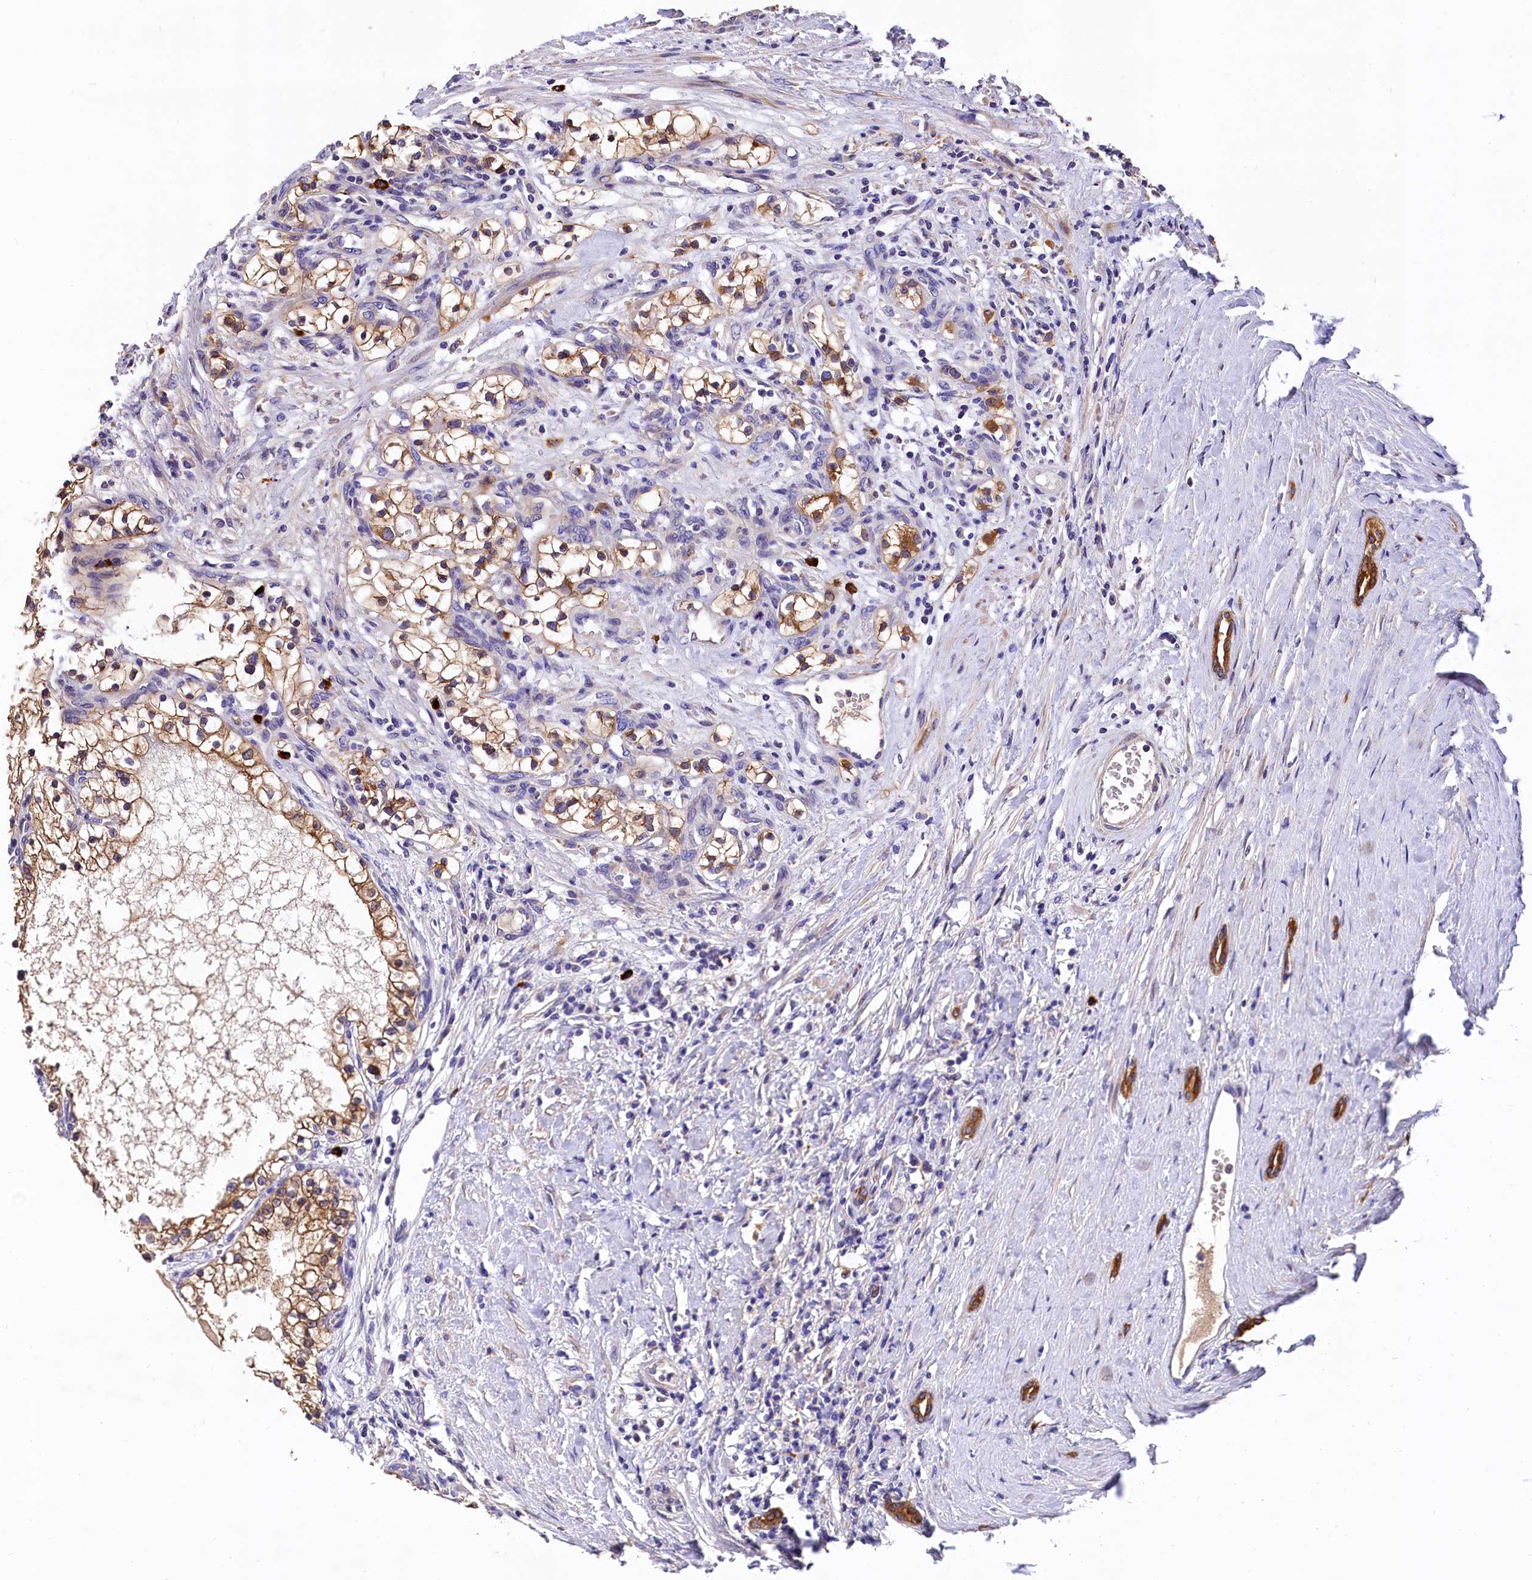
{"staining": {"intensity": "moderate", "quantity": ">75%", "location": "cytoplasmic/membranous"}, "tissue": "renal cancer", "cell_type": "Tumor cells", "image_type": "cancer", "snomed": [{"axis": "morphology", "description": "Normal tissue, NOS"}, {"axis": "morphology", "description": "Adenocarcinoma, NOS"}, {"axis": "topography", "description": "Kidney"}], "caption": "A histopathology image of human adenocarcinoma (renal) stained for a protein exhibits moderate cytoplasmic/membranous brown staining in tumor cells.", "gene": "EPS8L2", "patient": {"sex": "male", "age": 68}}